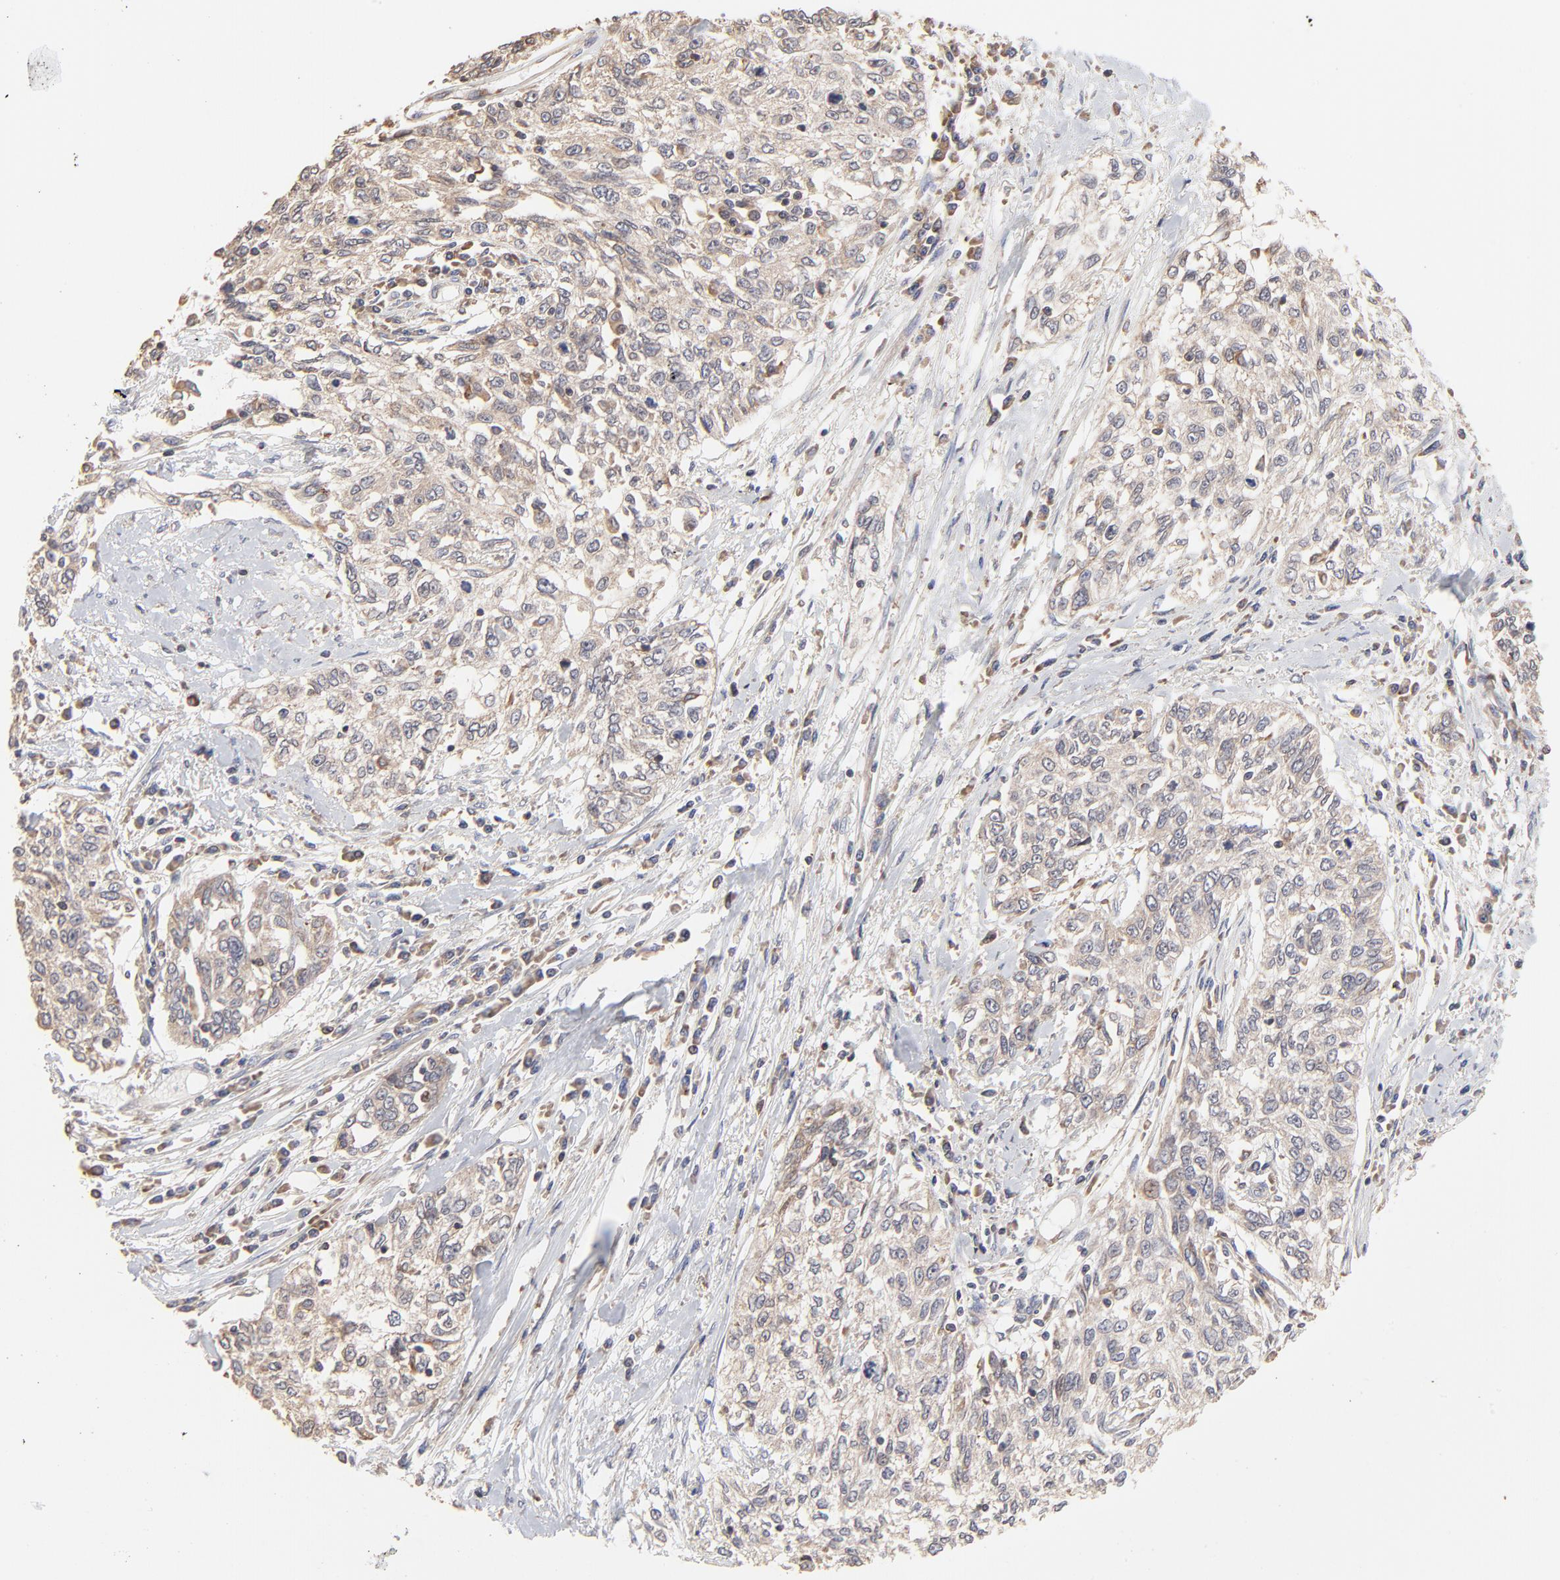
{"staining": {"intensity": "weak", "quantity": "25%-75%", "location": "cytoplasmic/membranous"}, "tissue": "cervical cancer", "cell_type": "Tumor cells", "image_type": "cancer", "snomed": [{"axis": "morphology", "description": "Squamous cell carcinoma, NOS"}, {"axis": "topography", "description": "Cervix"}], "caption": "The micrograph shows staining of cervical cancer, revealing weak cytoplasmic/membranous protein expression (brown color) within tumor cells.", "gene": "RNF213", "patient": {"sex": "female", "age": 57}}